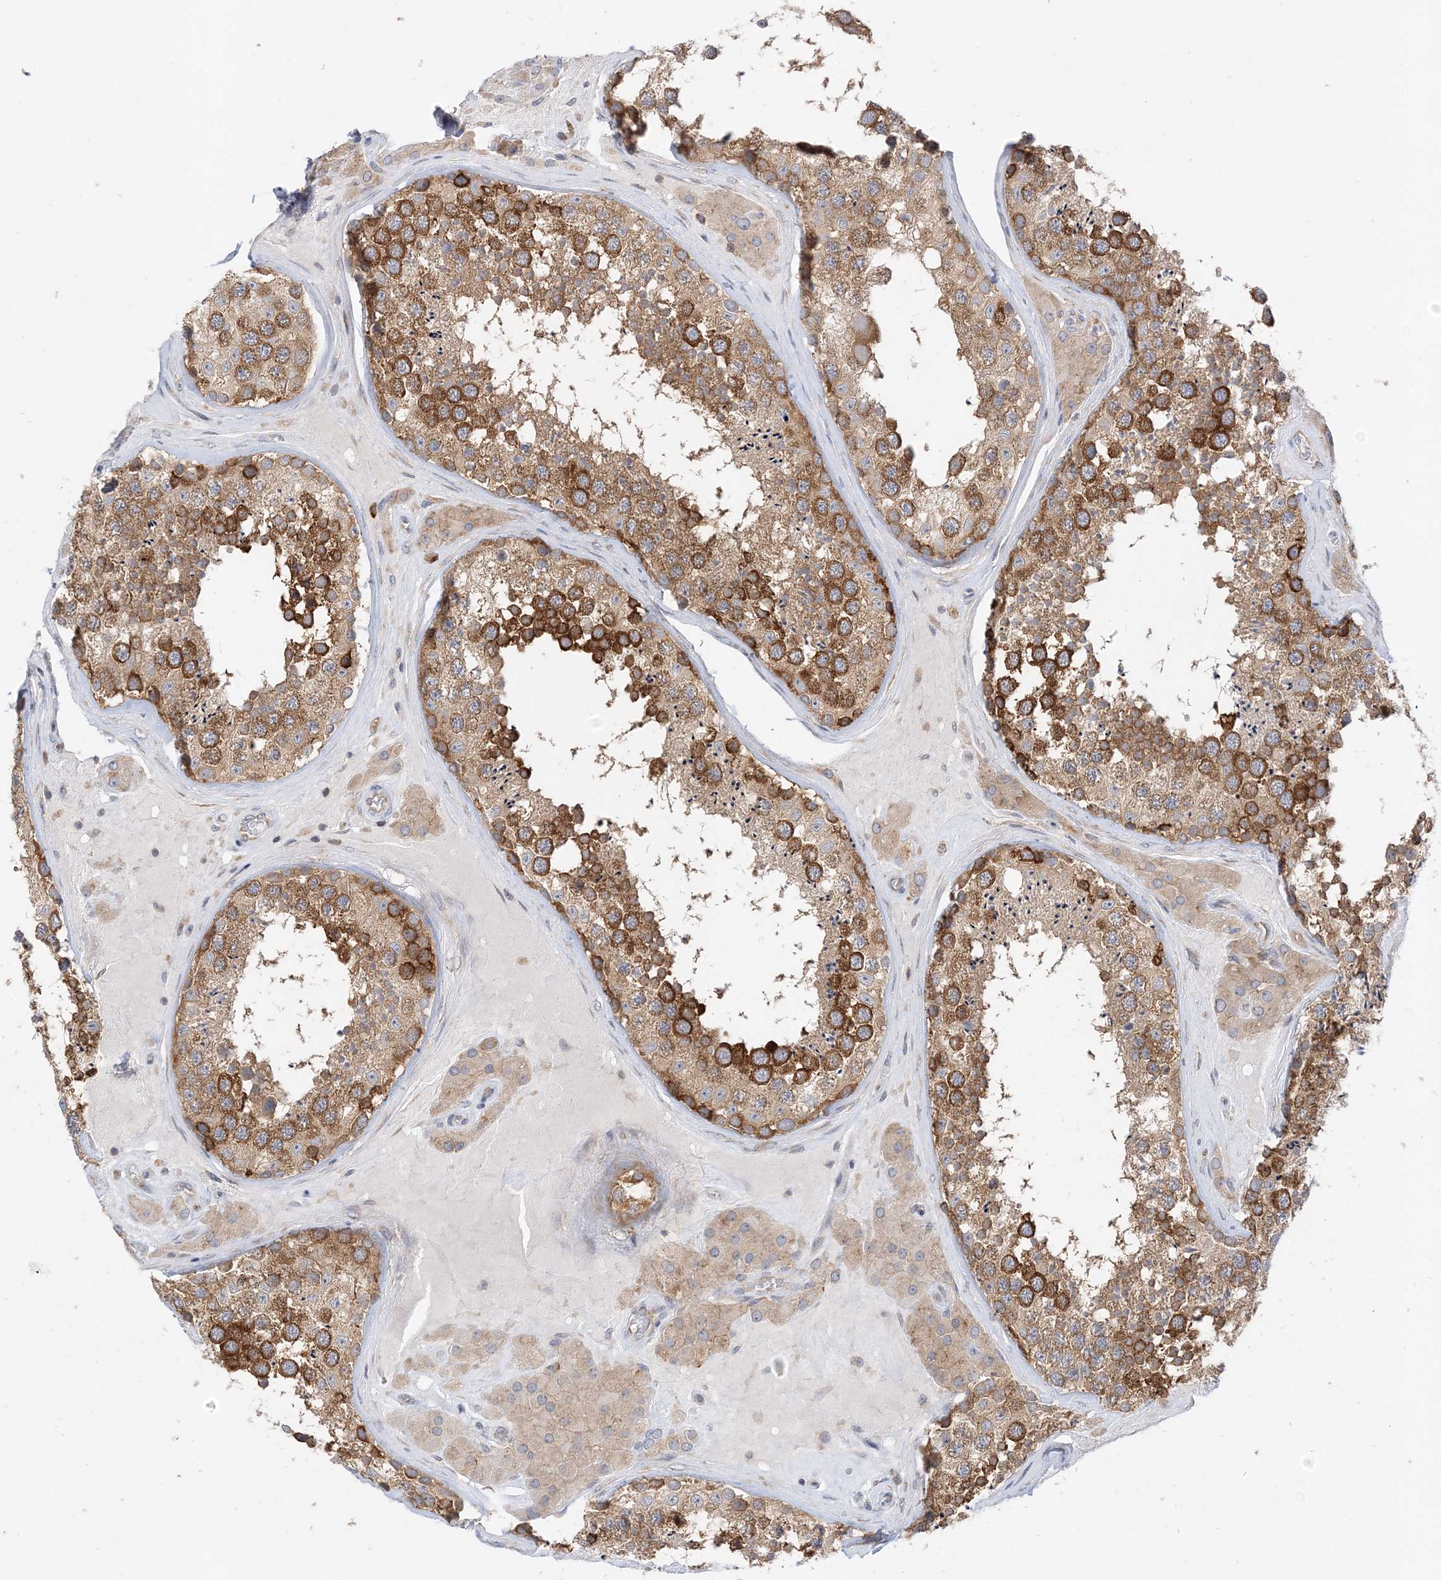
{"staining": {"intensity": "strong", "quantity": ">75%", "location": "cytoplasmic/membranous"}, "tissue": "testis", "cell_type": "Cells in seminiferous ducts", "image_type": "normal", "snomed": [{"axis": "morphology", "description": "Normal tissue, NOS"}, {"axis": "topography", "description": "Testis"}], "caption": "IHC of normal testis demonstrates high levels of strong cytoplasmic/membranous positivity in approximately >75% of cells in seminiferous ducts.", "gene": "LARP4B", "patient": {"sex": "male", "age": 46}}